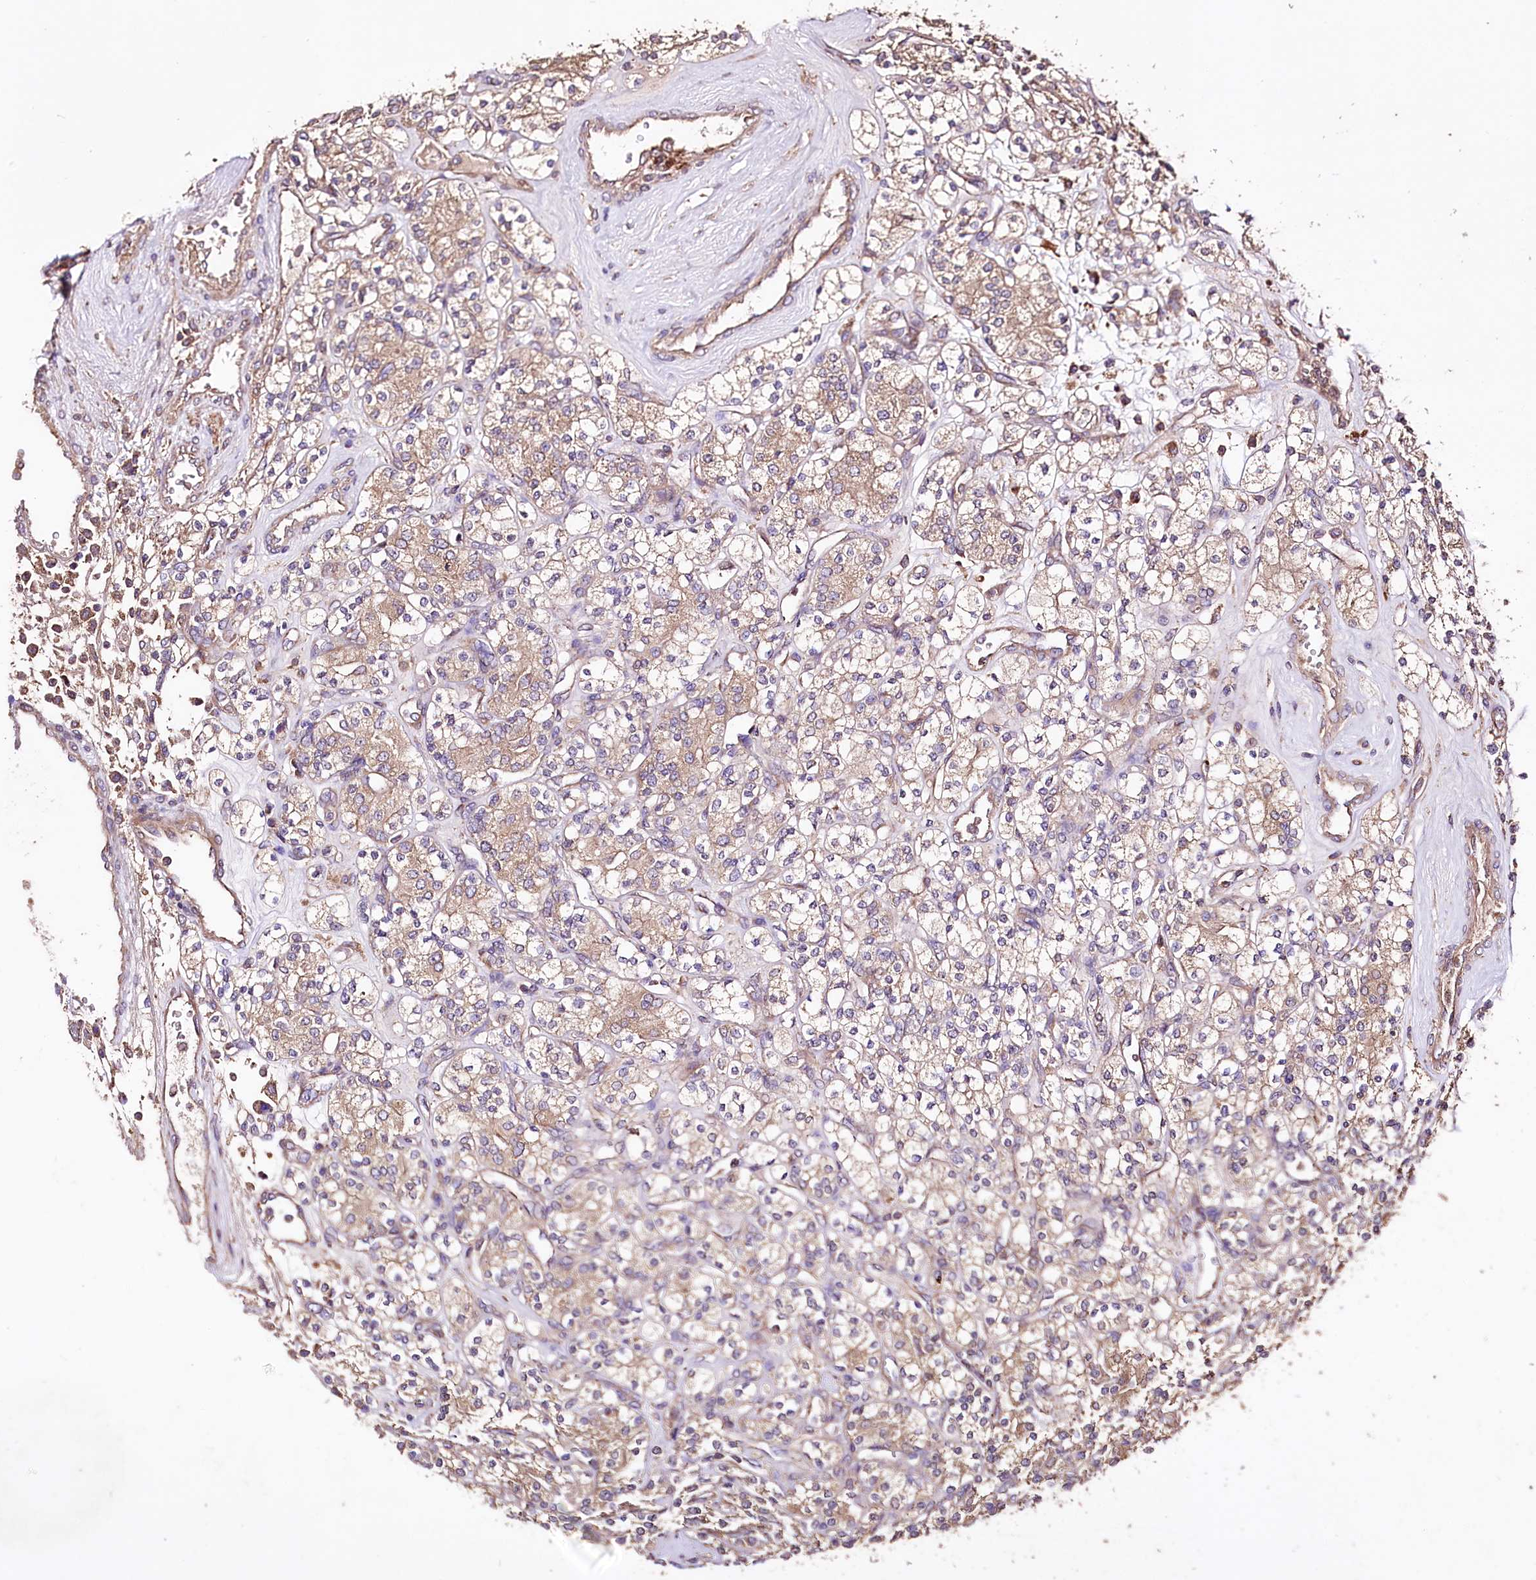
{"staining": {"intensity": "moderate", "quantity": ">75%", "location": "cytoplasmic/membranous"}, "tissue": "renal cancer", "cell_type": "Tumor cells", "image_type": "cancer", "snomed": [{"axis": "morphology", "description": "Adenocarcinoma, NOS"}, {"axis": "topography", "description": "Kidney"}], "caption": "DAB (3,3'-diaminobenzidine) immunohistochemical staining of adenocarcinoma (renal) exhibits moderate cytoplasmic/membranous protein expression in about >75% of tumor cells. Nuclei are stained in blue.", "gene": "WWC1", "patient": {"sex": "male", "age": 77}}